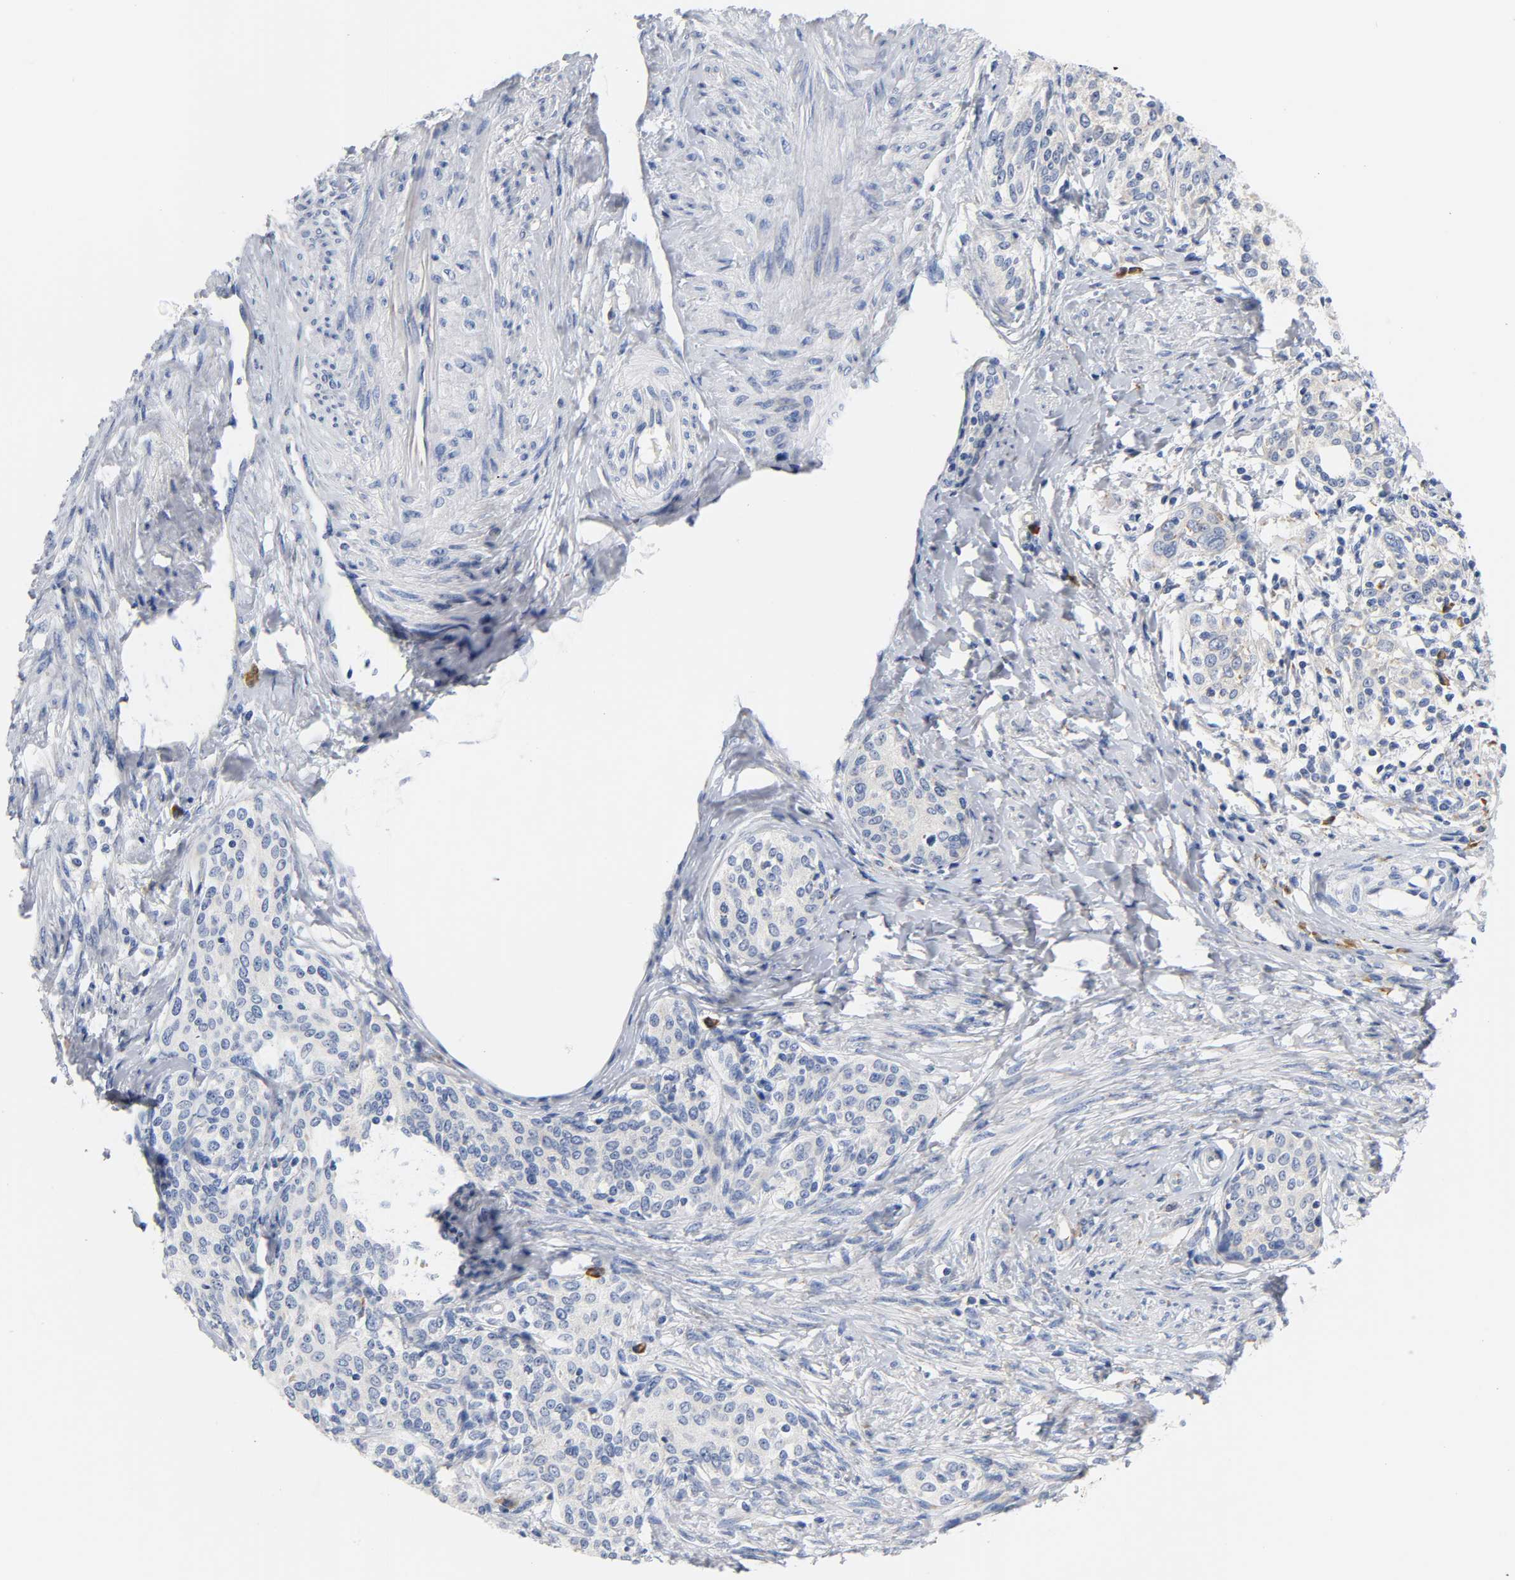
{"staining": {"intensity": "negative", "quantity": "none", "location": "none"}, "tissue": "cervical cancer", "cell_type": "Tumor cells", "image_type": "cancer", "snomed": [{"axis": "morphology", "description": "Squamous cell carcinoma, NOS"}, {"axis": "morphology", "description": "Adenocarcinoma, NOS"}, {"axis": "topography", "description": "Cervix"}], "caption": "High magnification brightfield microscopy of squamous cell carcinoma (cervical) stained with DAB (3,3'-diaminobenzidine) (brown) and counterstained with hematoxylin (blue): tumor cells show no significant positivity.", "gene": "REL", "patient": {"sex": "female", "age": 52}}